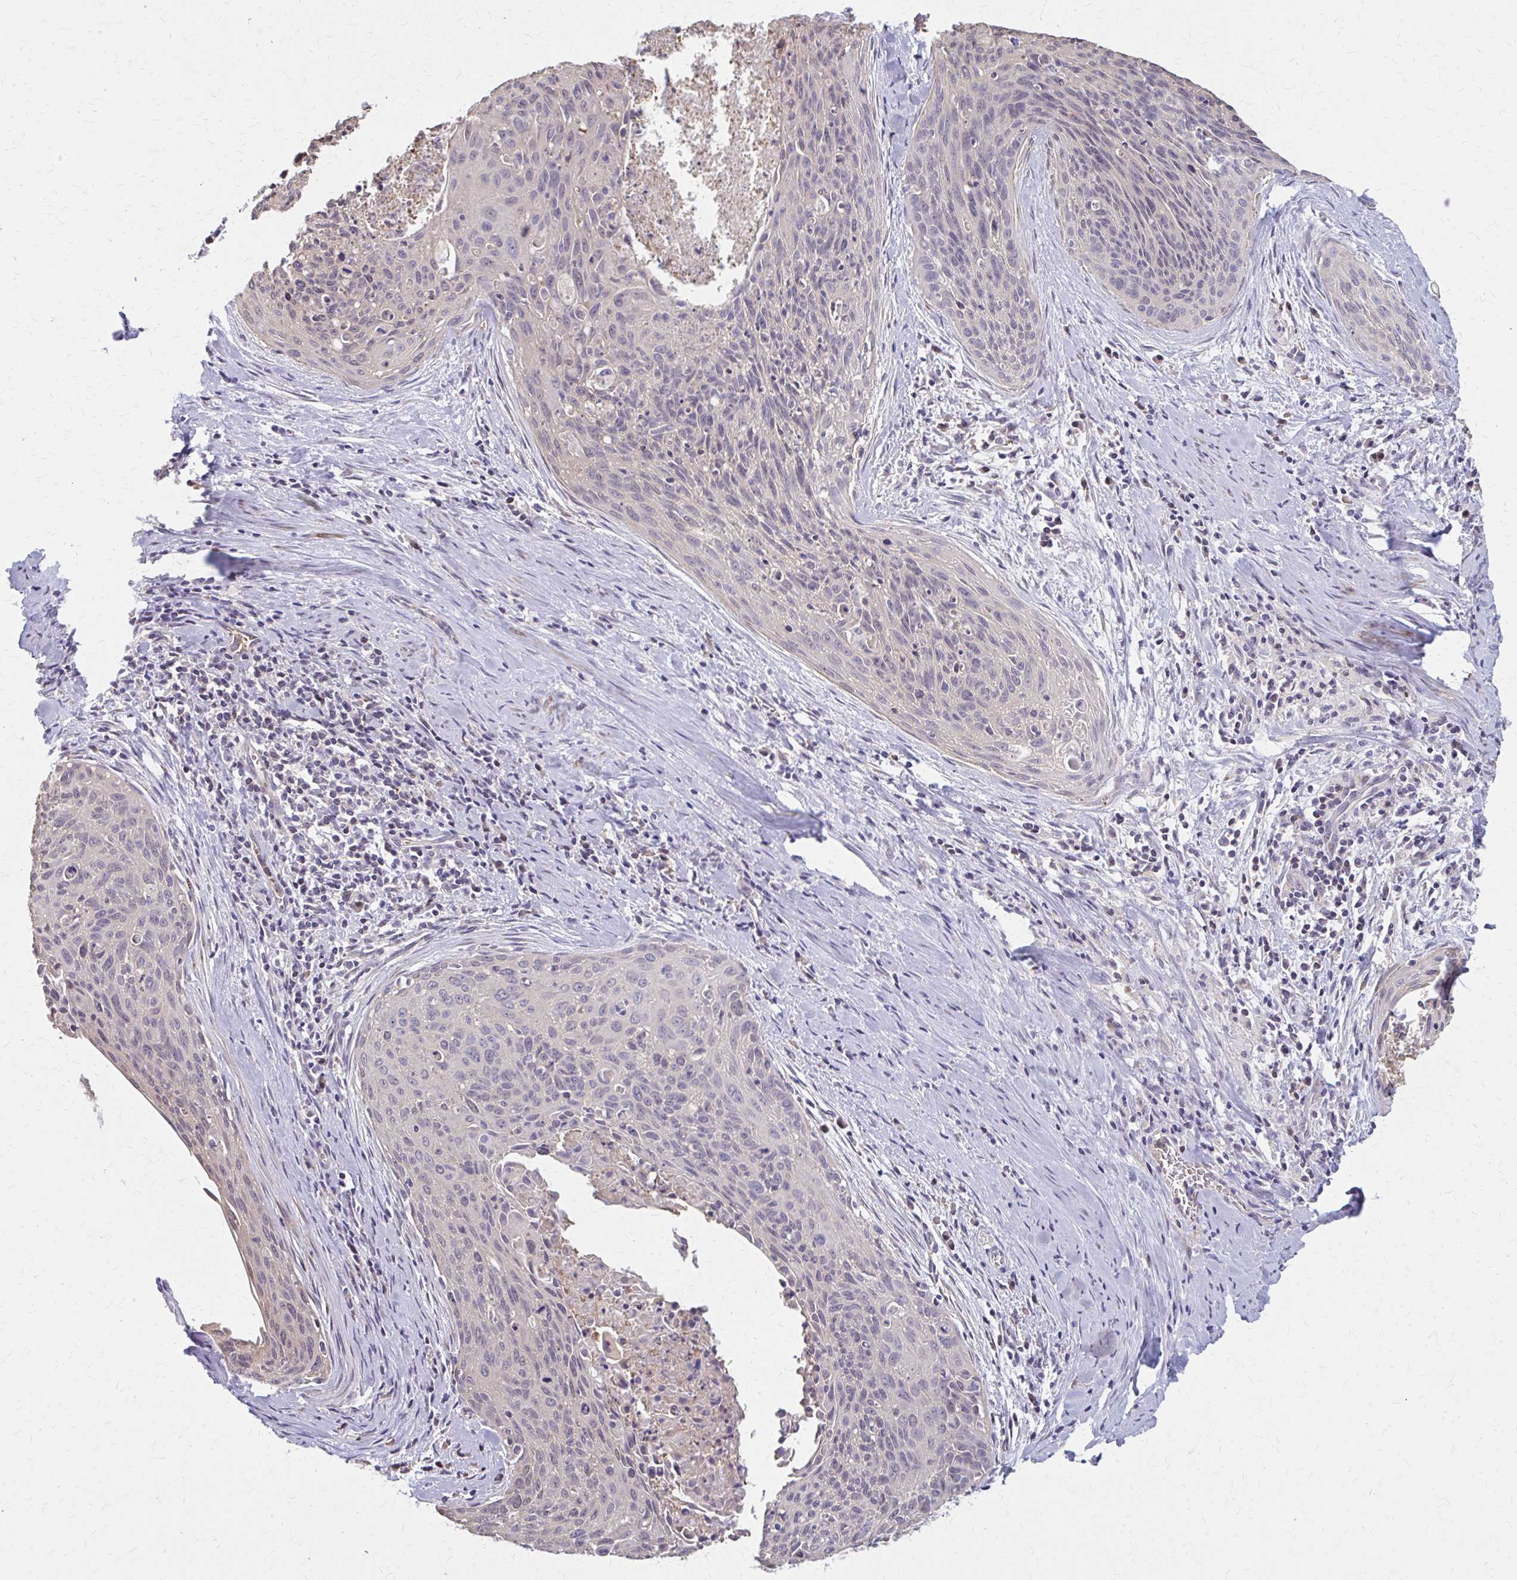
{"staining": {"intensity": "negative", "quantity": "none", "location": "none"}, "tissue": "cervical cancer", "cell_type": "Tumor cells", "image_type": "cancer", "snomed": [{"axis": "morphology", "description": "Squamous cell carcinoma, NOS"}, {"axis": "topography", "description": "Cervix"}], "caption": "This is an immunohistochemistry (IHC) histopathology image of squamous cell carcinoma (cervical). There is no expression in tumor cells.", "gene": "IFI44L", "patient": {"sex": "female", "age": 55}}